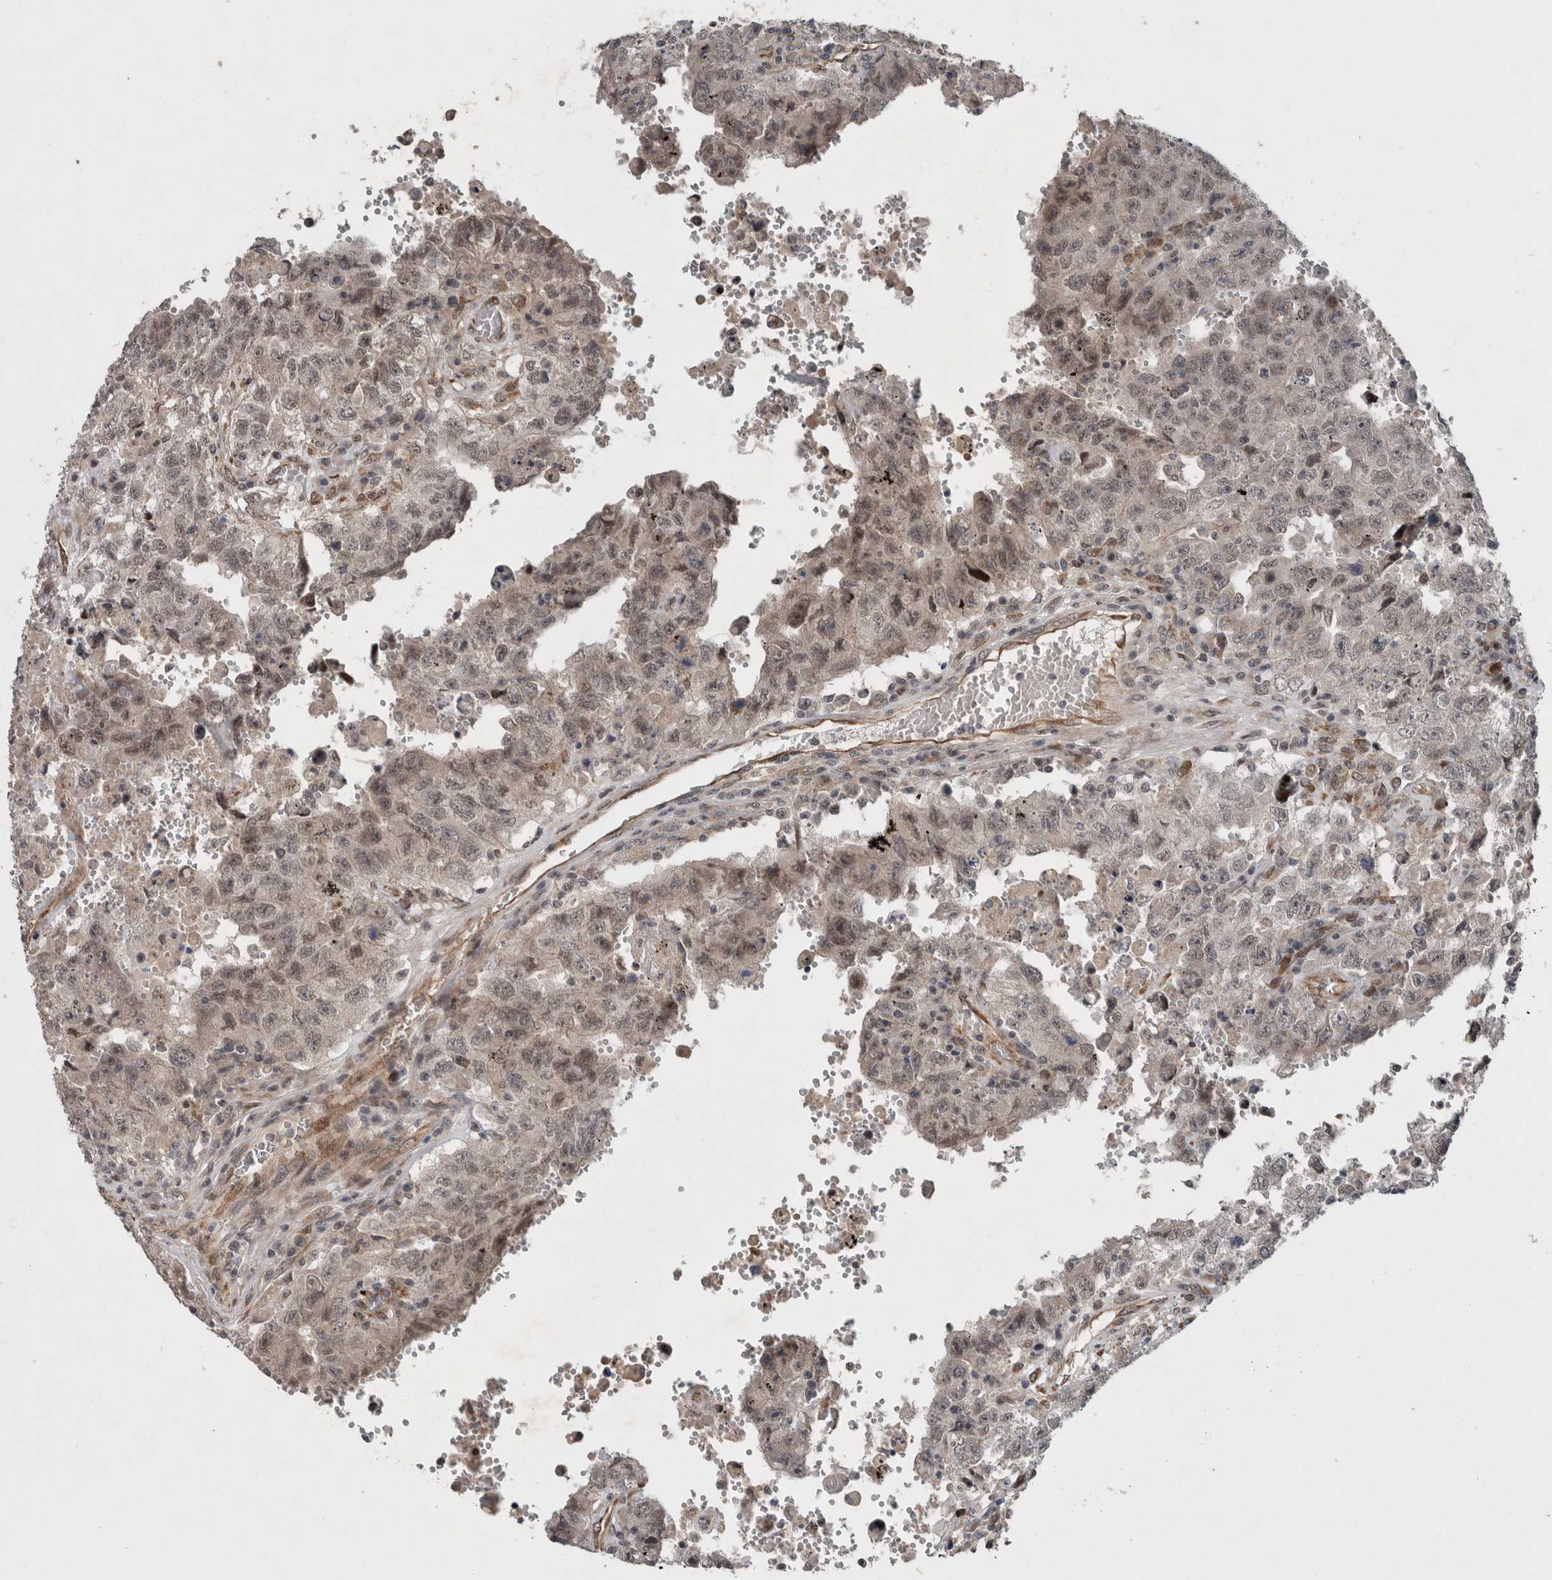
{"staining": {"intensity": "weak", "quantity": "25%-75%", "location": "nuclear"}, "tissue": "testis cancer", "cell_type": "Tumor cells", "image_type": "cancer", "snomed": [{"axis": "morphology", "description": "Carcinoma, Embryonal, NOS"}, {"axis": "topography", "description": "Testis"}], "caption": "Human testis embryonal carcinoma stained with a brown dye displays weak nuclear positive positivity in approximately 25%-75% of tumor cells.", "gene": "GIMAP6", "patient": {"sex": "male", "age": 26}}